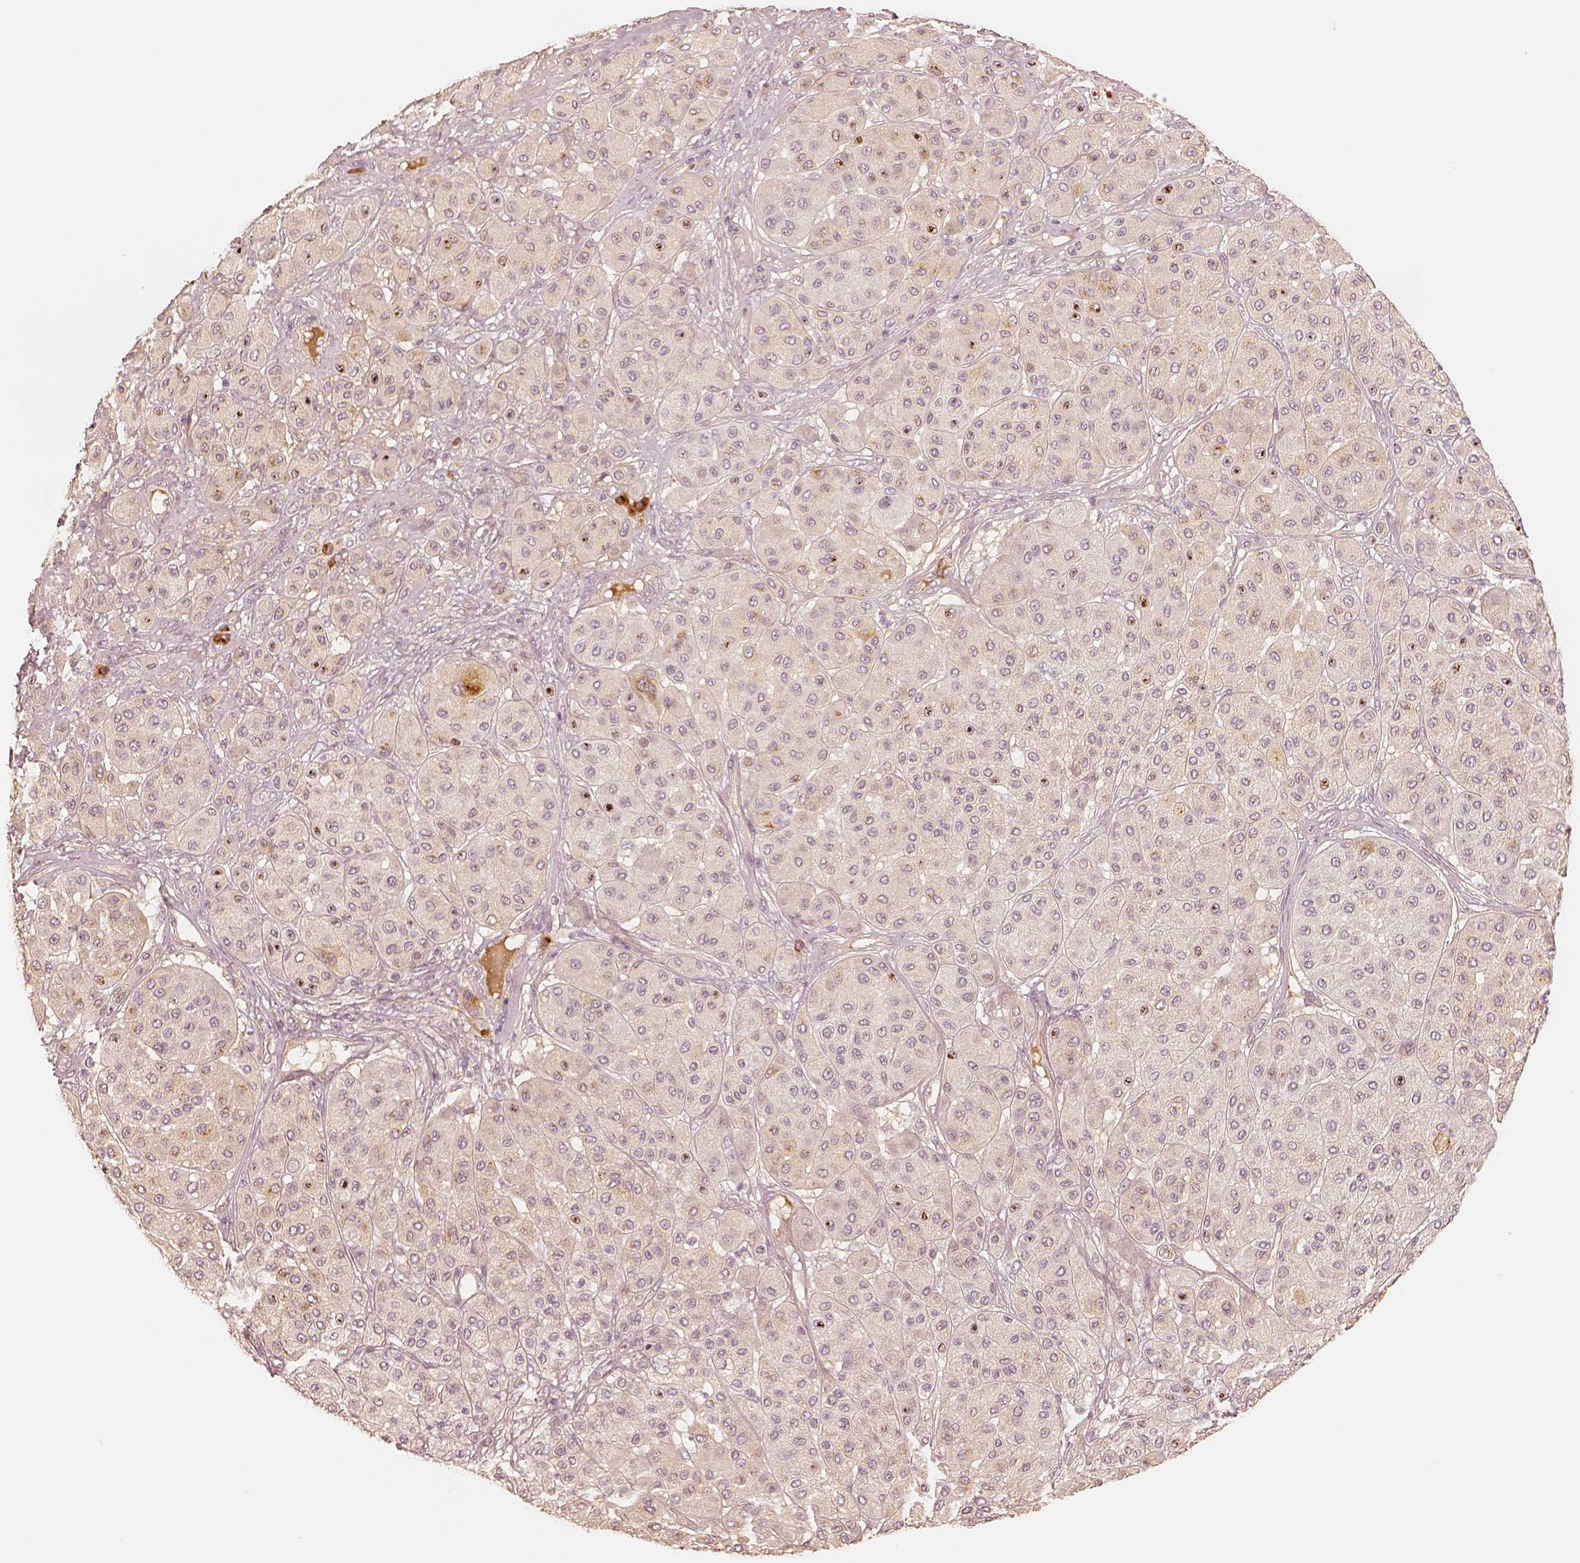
{"staining": {"intensity": "negative", "quantity": "none", "location": "none"}, "tissue": "melanoma", "cell_type": "Tumor cells", "image_type": "cancer", "snomed": [{"axis": "morphology", "description": "Malignant melanoma, Metastatic site"}, {"axis": "topography", "description": "Smooth muscle"}], "caption": "Immunohistochemical staining of human melanoma shows no significant positivity in tumor cells.", "gene": "GORASP2", "patient": {"sex": "male", "age": 41}}